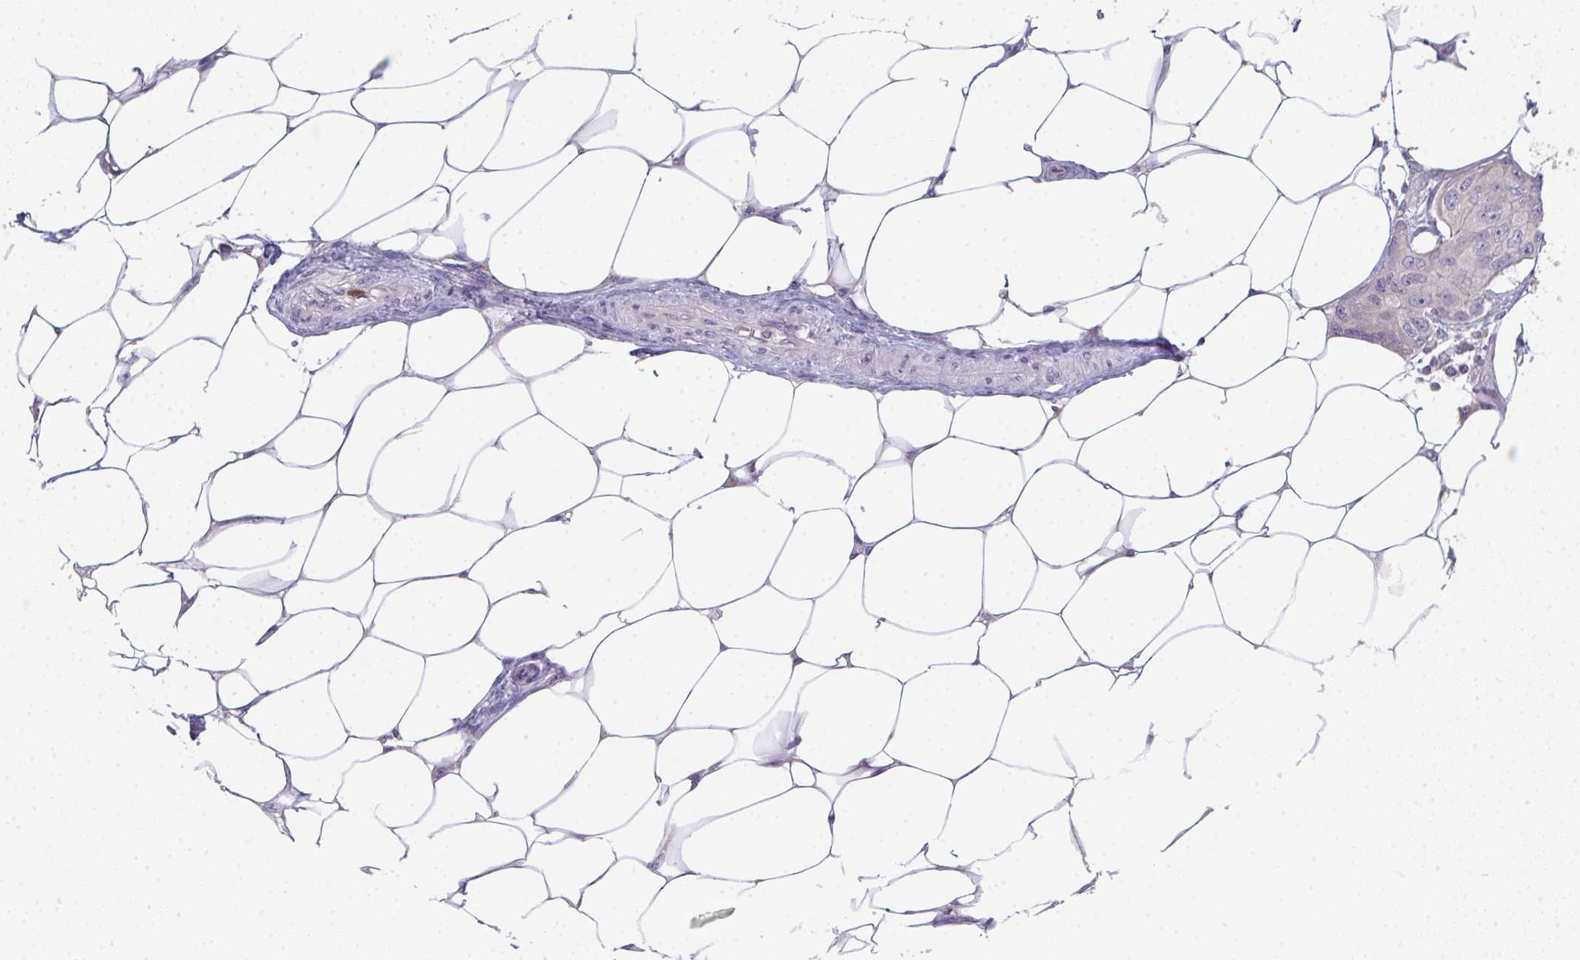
{"staining": {"intensity": "negative", "quantity": "none", "location": "none"}, "tissue": "breast cancer", "cell_type": "Tumor cells", "image_type": "cancer", "snomed": [{"axis": "morphology", "description": "Duct carcinoma"}, {"axis": "topography", "description": "Breast"}, {"axis": "topography", "description": "Lymph node"}], "caption": "Immunohistochemistry histopathology image of human breast cancer stained for a protein (brown), which displays no positivity in tumor cells.", "gene": "RIOK1", "patient": {"sex": "female", "age": 80}}